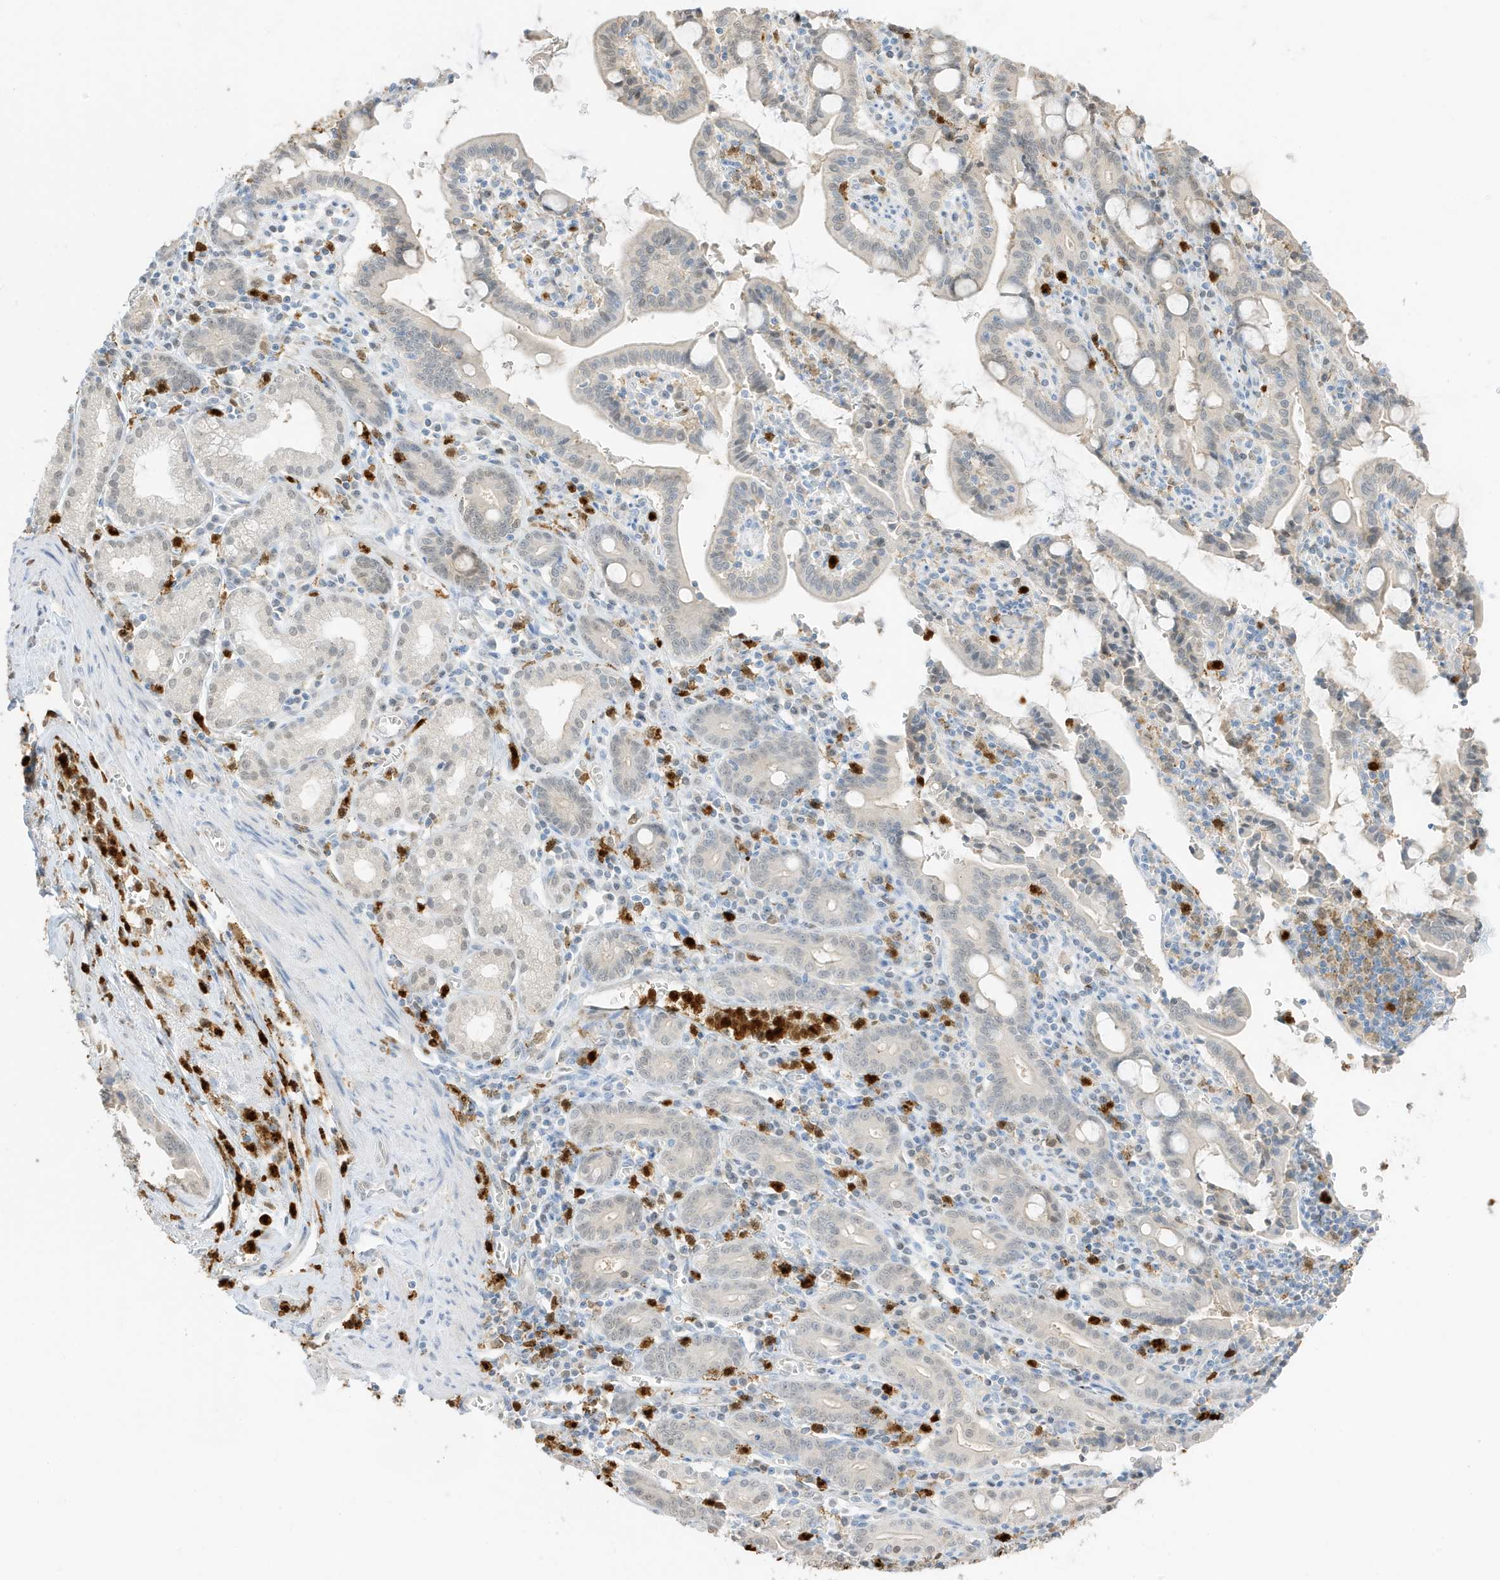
{"staining": {"intensity": "negative", "quantity": "none", "location": "none"}, "tissue": "pancreatic cancer", "cell_type": "Tumor cells", "image_type": "cancer", "snomed": [{"axis": "morphology", "description": "Adenocarcinoma, NOS"}, {"axis": "topography", "description": "Pancreas"}], "caption": "The immunohistochemistry histopathology image has no significant expression in tumor cells of pancreatic cancer tissue.", "gene": "GCA", "patient": {"sex": "male", "age": 70}}